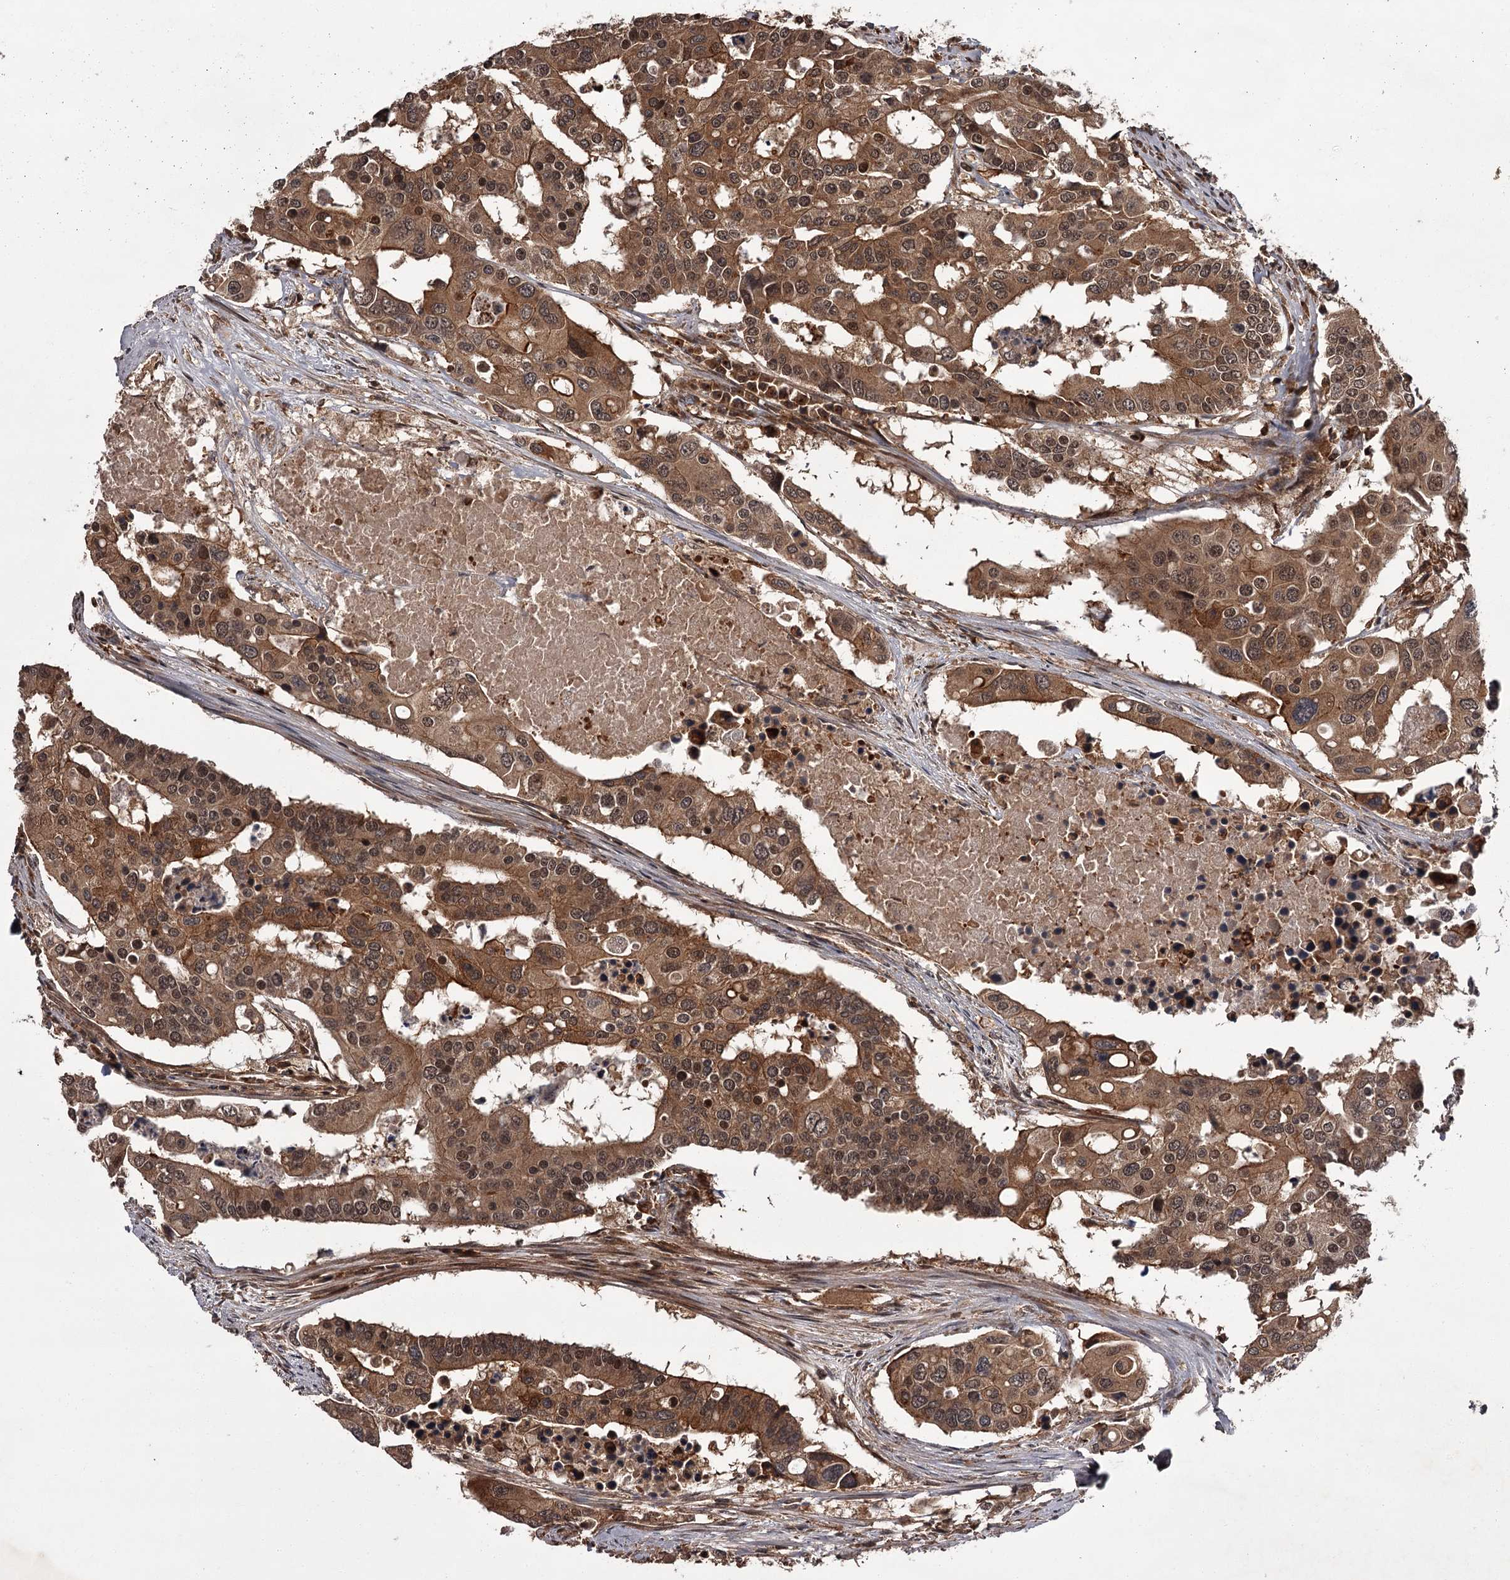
{"staining": {"intensity": "moderate", "quantity": ">75%", "location": "cytoplasmic/membranous,nuclear"}, "tissue": "colorectal cancer", "cell_type": "Tumor cells", "image_type": "cancer", "snomed": [{"axis": "morphology", "description": "Adenocarcinoma, NOS"}, {"axis": "topography", "description": "Colon"}], "caption": "Colorectal cancer tissue reveals moderate cytoplasmic/membranous and nuclear positivity in approximately >75% of tumor cells", "gene": "TBC1D23", "patient": {"sex": "male", "age": 77}}